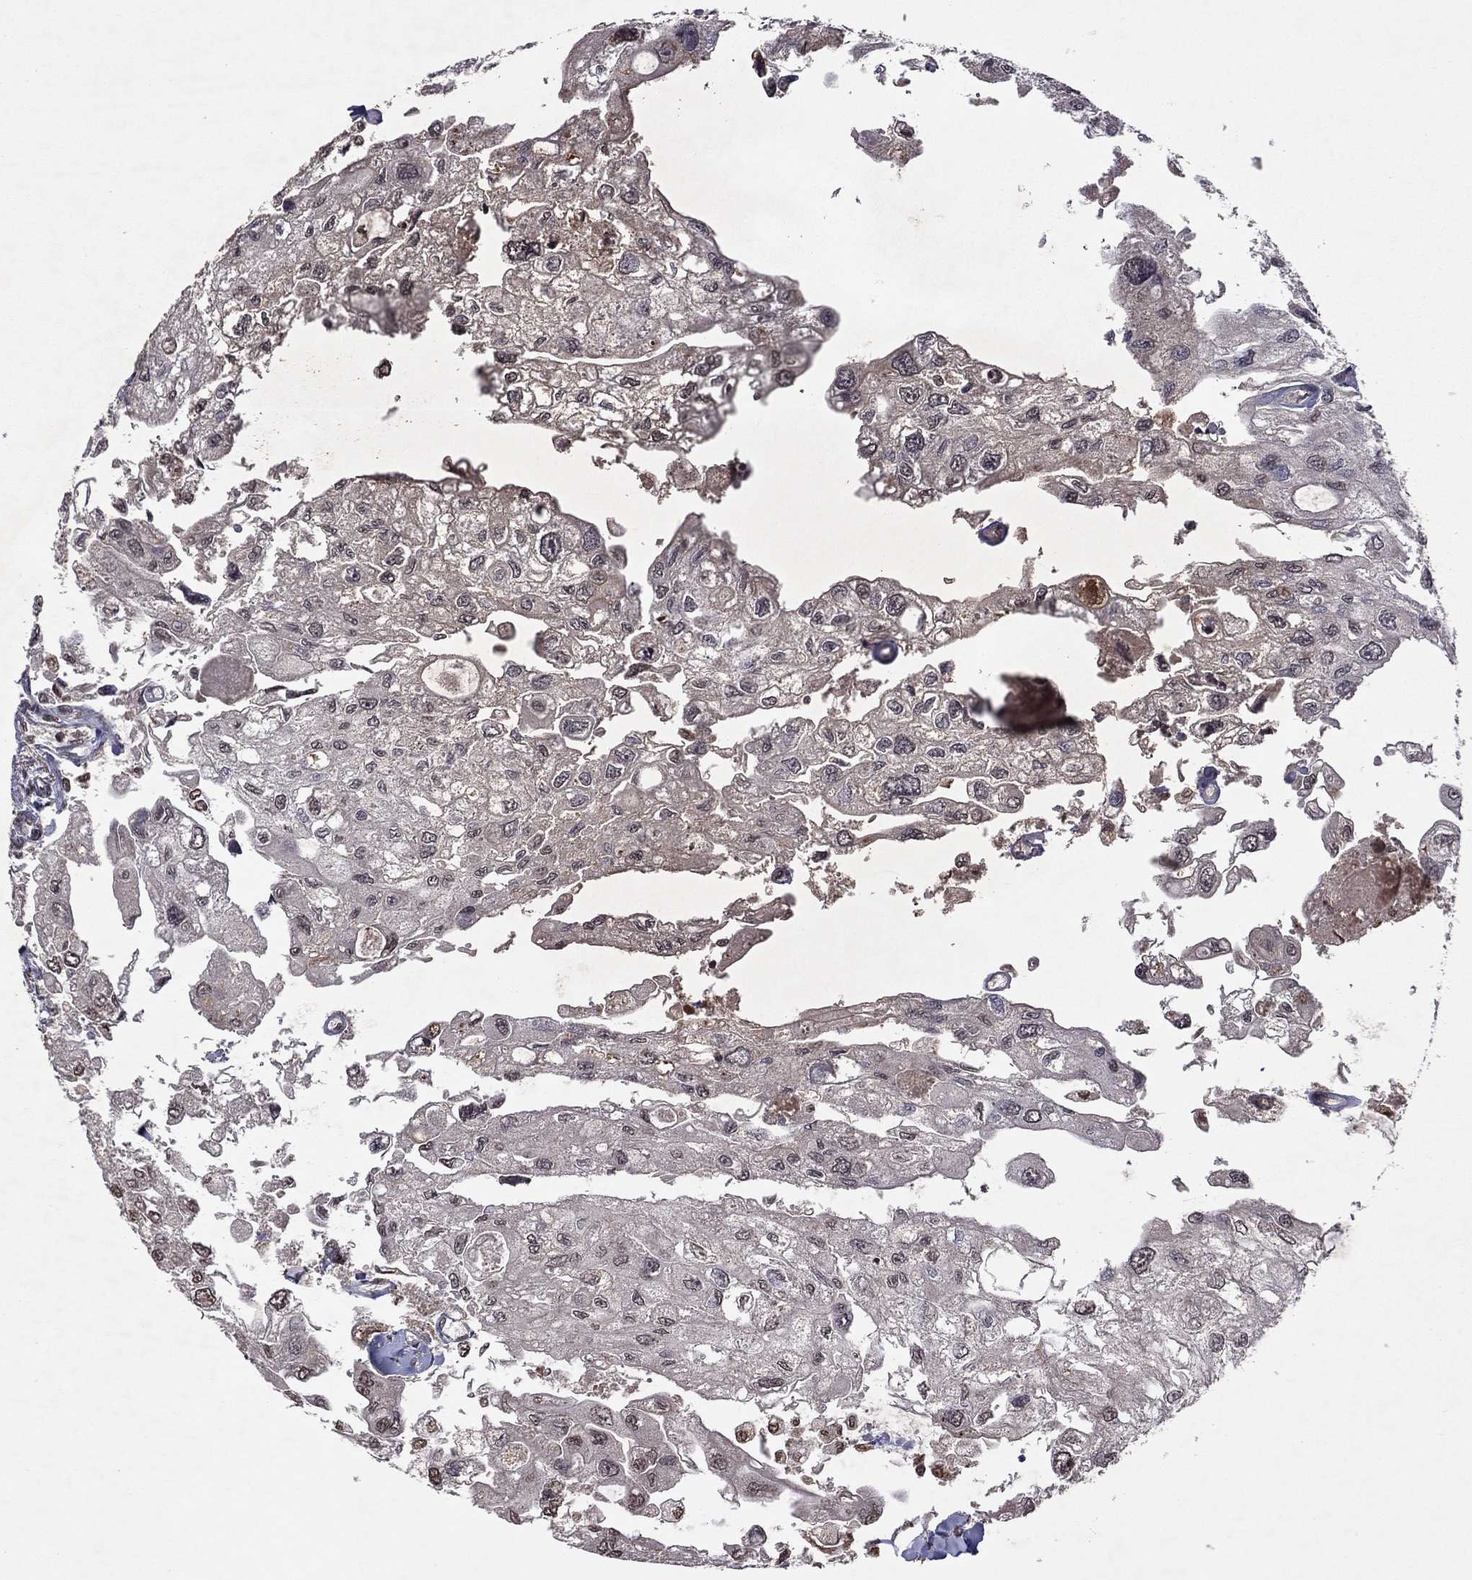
{"staining": {"intensity": "negative", "quantity": "none", "location": "none"}, "tissue": "urothelial cancer", "cell_type": "Tumor cells", "image_type": "cancer", "snomed": [{"axis": "morphology", "description": "Urothelial carcinoma, High grade"}, {"axis": "topography", "description": "Urinary bladder"}], "caption": "Protein analysis of high-grade urothelial carcinoma demonstrates no significant positivity in tumor cells.", "gene": "NLGN1", "patient": {"sex": "male", "age": 59}}